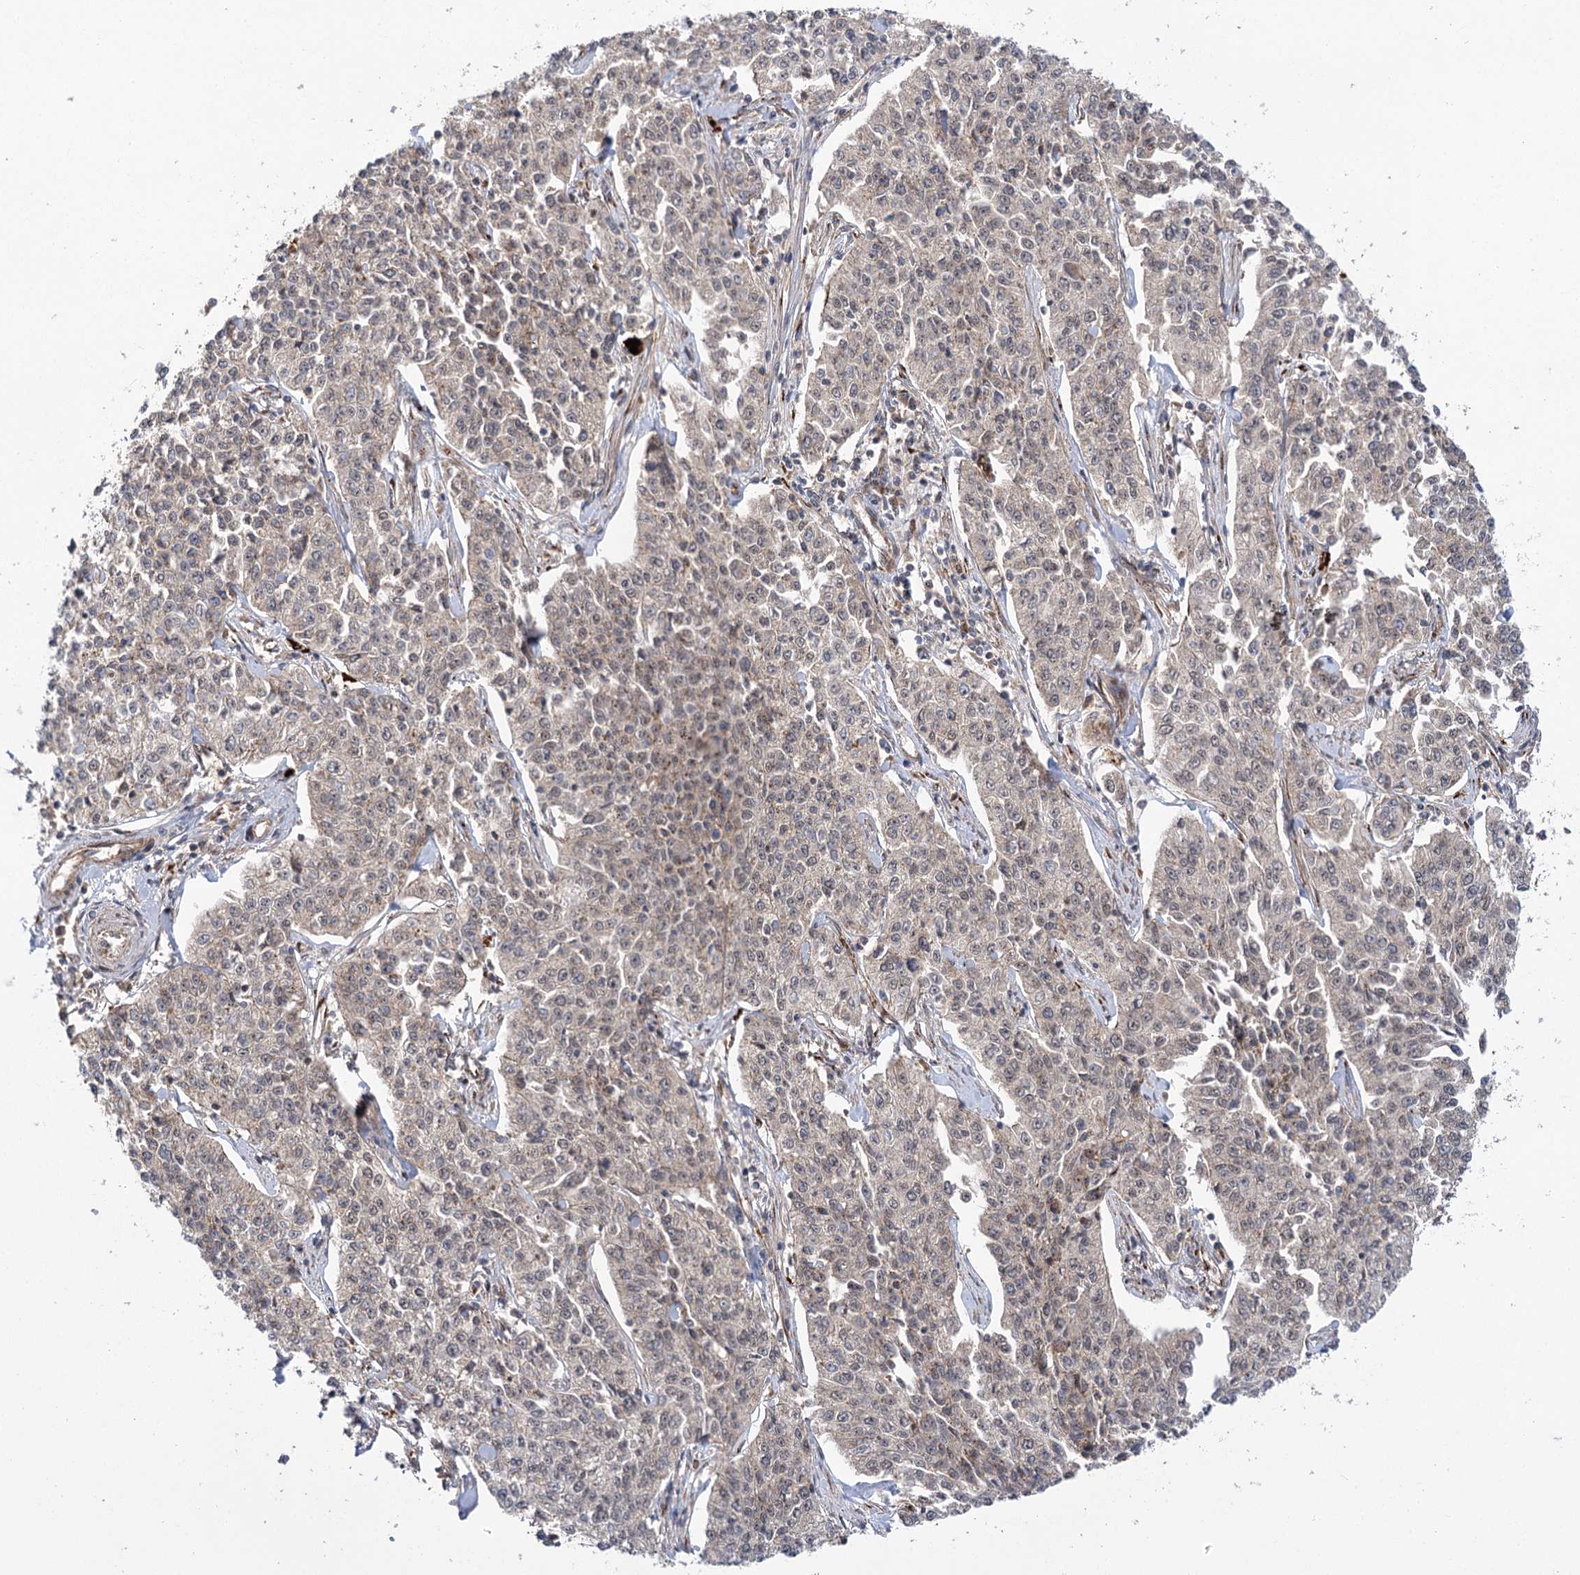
{"staining": {"intensity": "weak", "quantity": "25%-75%", "location": "nuclear"}, "tissue": "cervical cancer", "cell_type": "Tumor cells", "image_type": "cancer", "snomed": [{"axis": "morphology", "description": "Squamous cell carcinoma, NOS"}, {"axis": "topography", "description": "Cervix"}], "caption": "Cervical squamous cell carcinoma stained with a protein marker reveals weak staining in tumor cells.", "gene": "CARD19", "patient": {"sex": "female", "age": 35}}